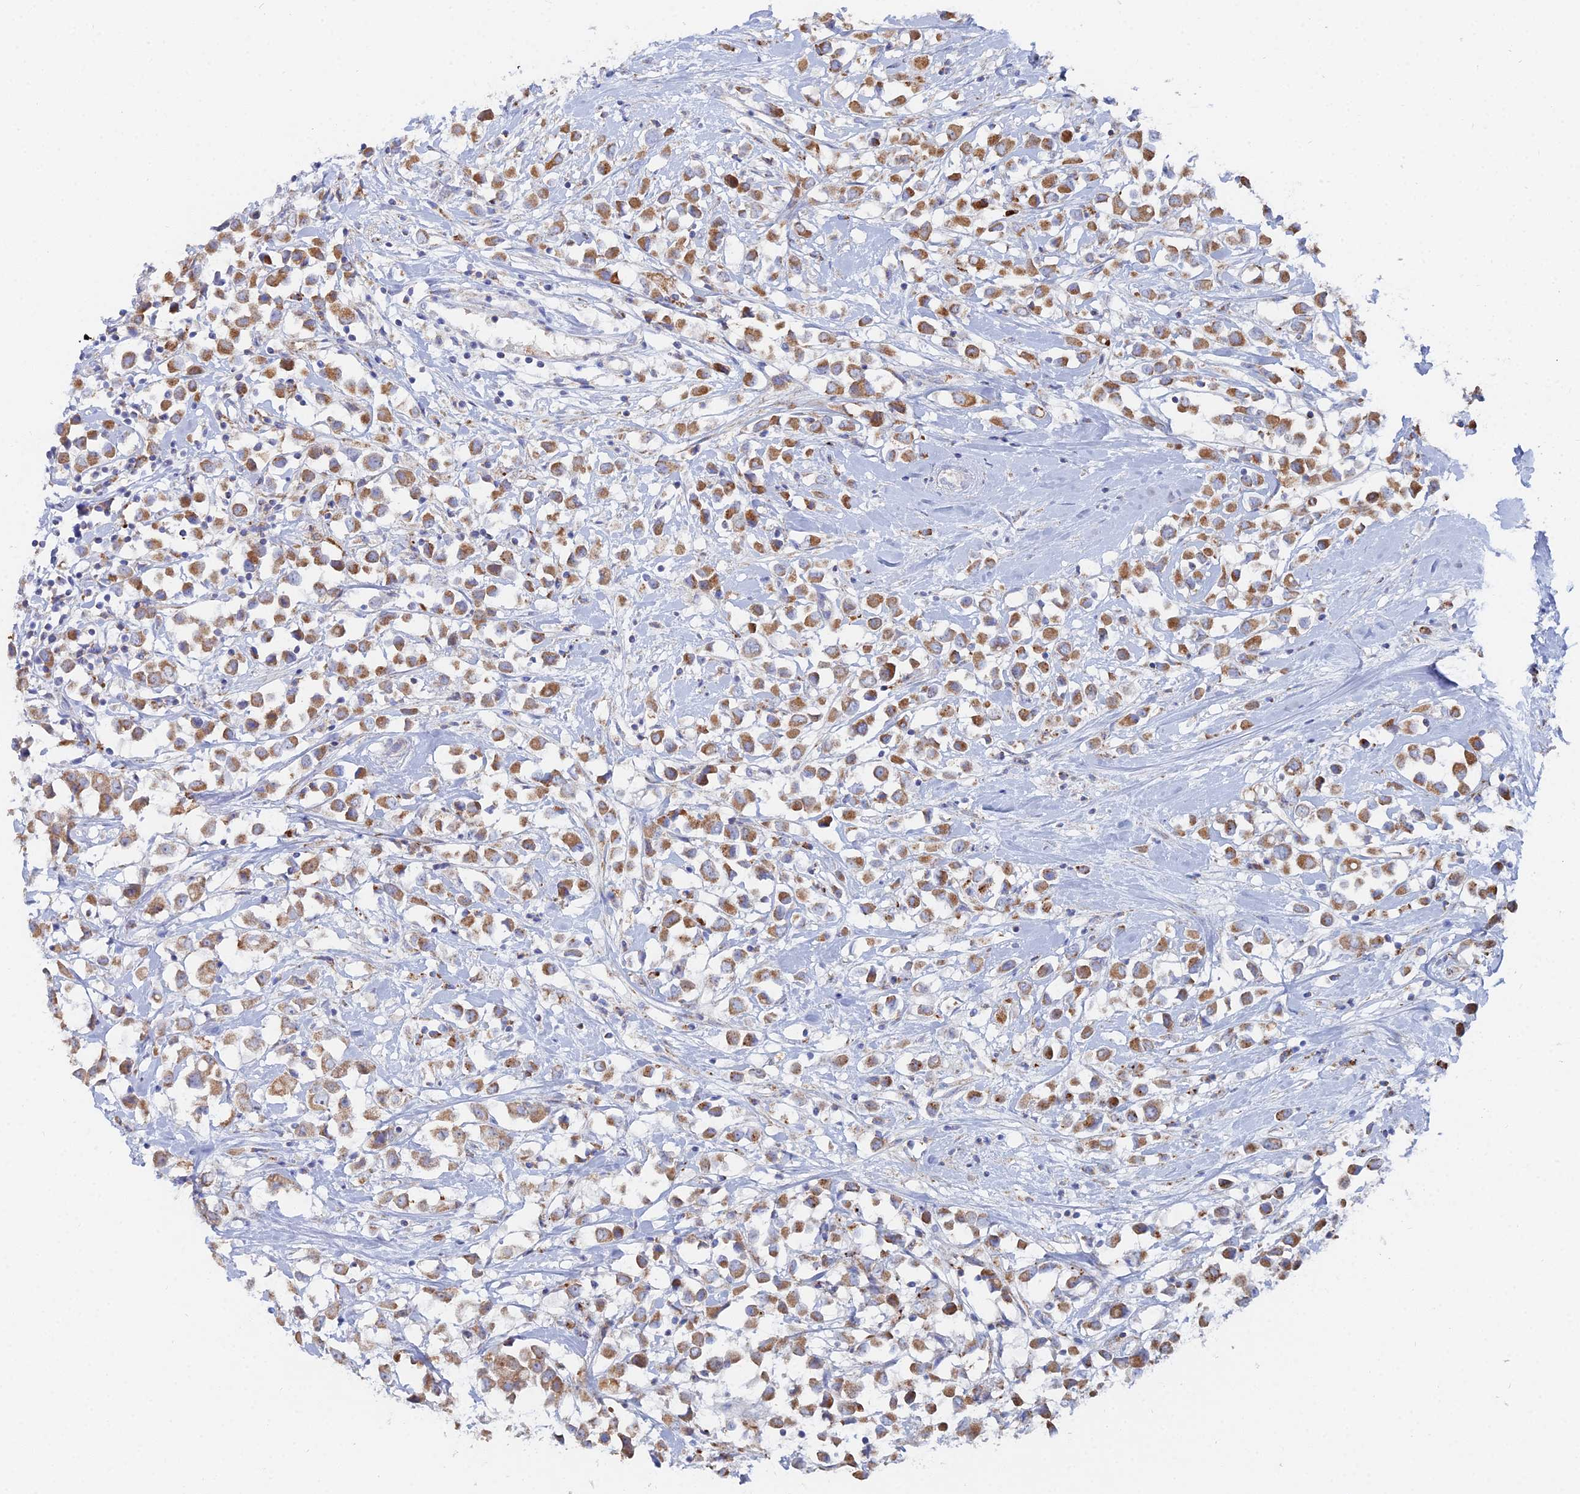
{"staining": {"intensity": "moderate", "quantity": ">75%", "location": "cytoplasmic/membranous"}, "tissue": "breast cancer", "cell_type": "Tumor cells", "image_type": "cancer", "snomed": [{"axis": "morphology", "description": "Duct carcinoma"}, {"axis": "topography", "description": "Breast"}], "caption": "Protein analysis of breast infiltrating ductal carcinoma tissue displays moderate cytoplasmic/membranous positivity in approximately >75% of tumor cells.", "gene": "MPC1", "patient": {"sex": "female", "age": 61}}